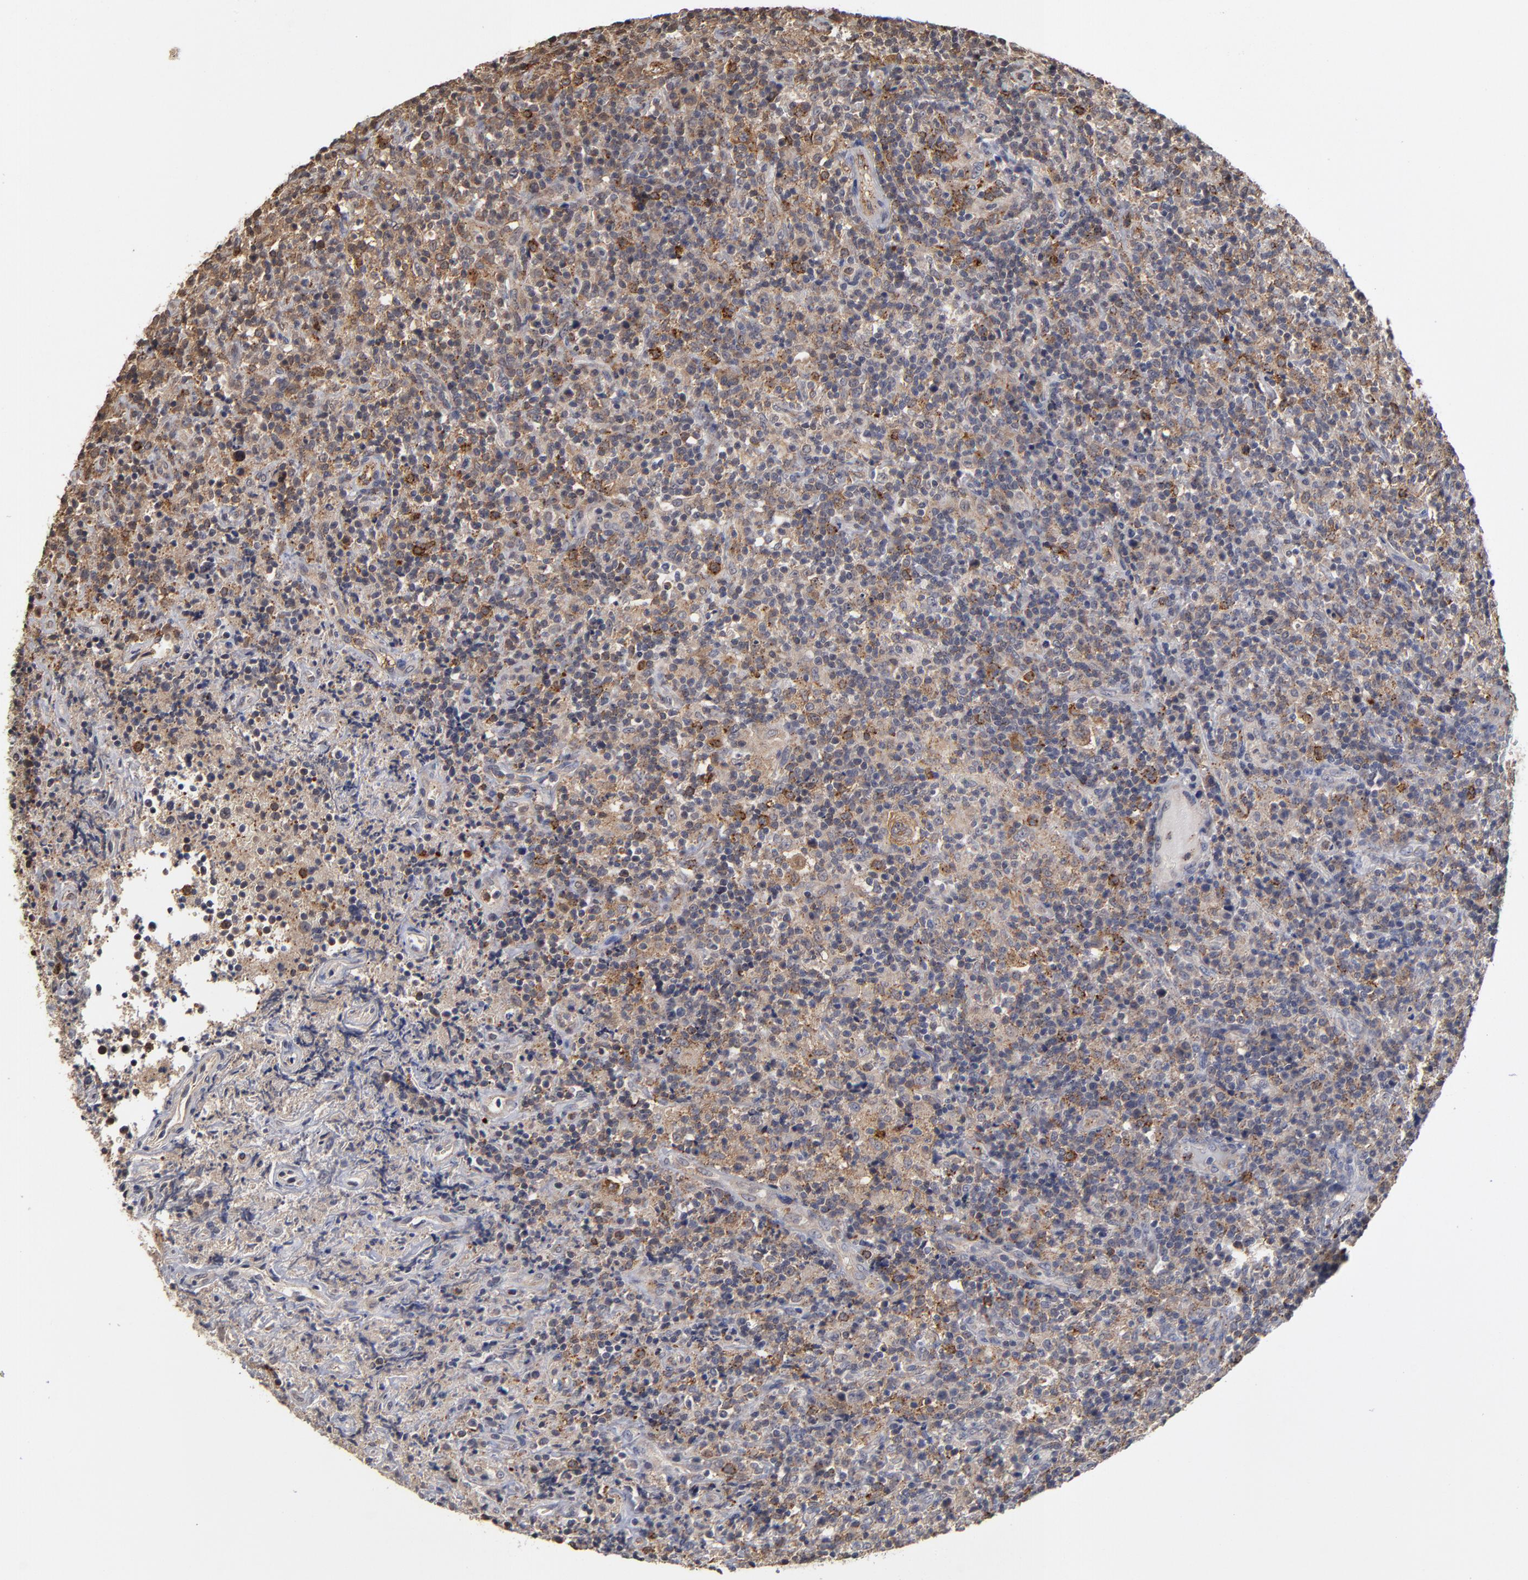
{"staining": {"intensity": "moderate", "quantity": ">75%", "location": "cytoplasmic/membranous"}, "tissue": "lymphoma", "cell_type": "Tumor cells", "image_type": "cancer", "snomed": [{"axis": "morphology", "description": "Hodgkin's disease, NOS"}, {"axis": "topography", "description": "Lymph node"}], "caption": "Protein analysis of Hodgkin's disease tissue shows moderate cytoplasmic/membranous positivity in about >75% of tumor cells.", "gene": "ASB8", "patient": {"sex": "male", "age": 65}}